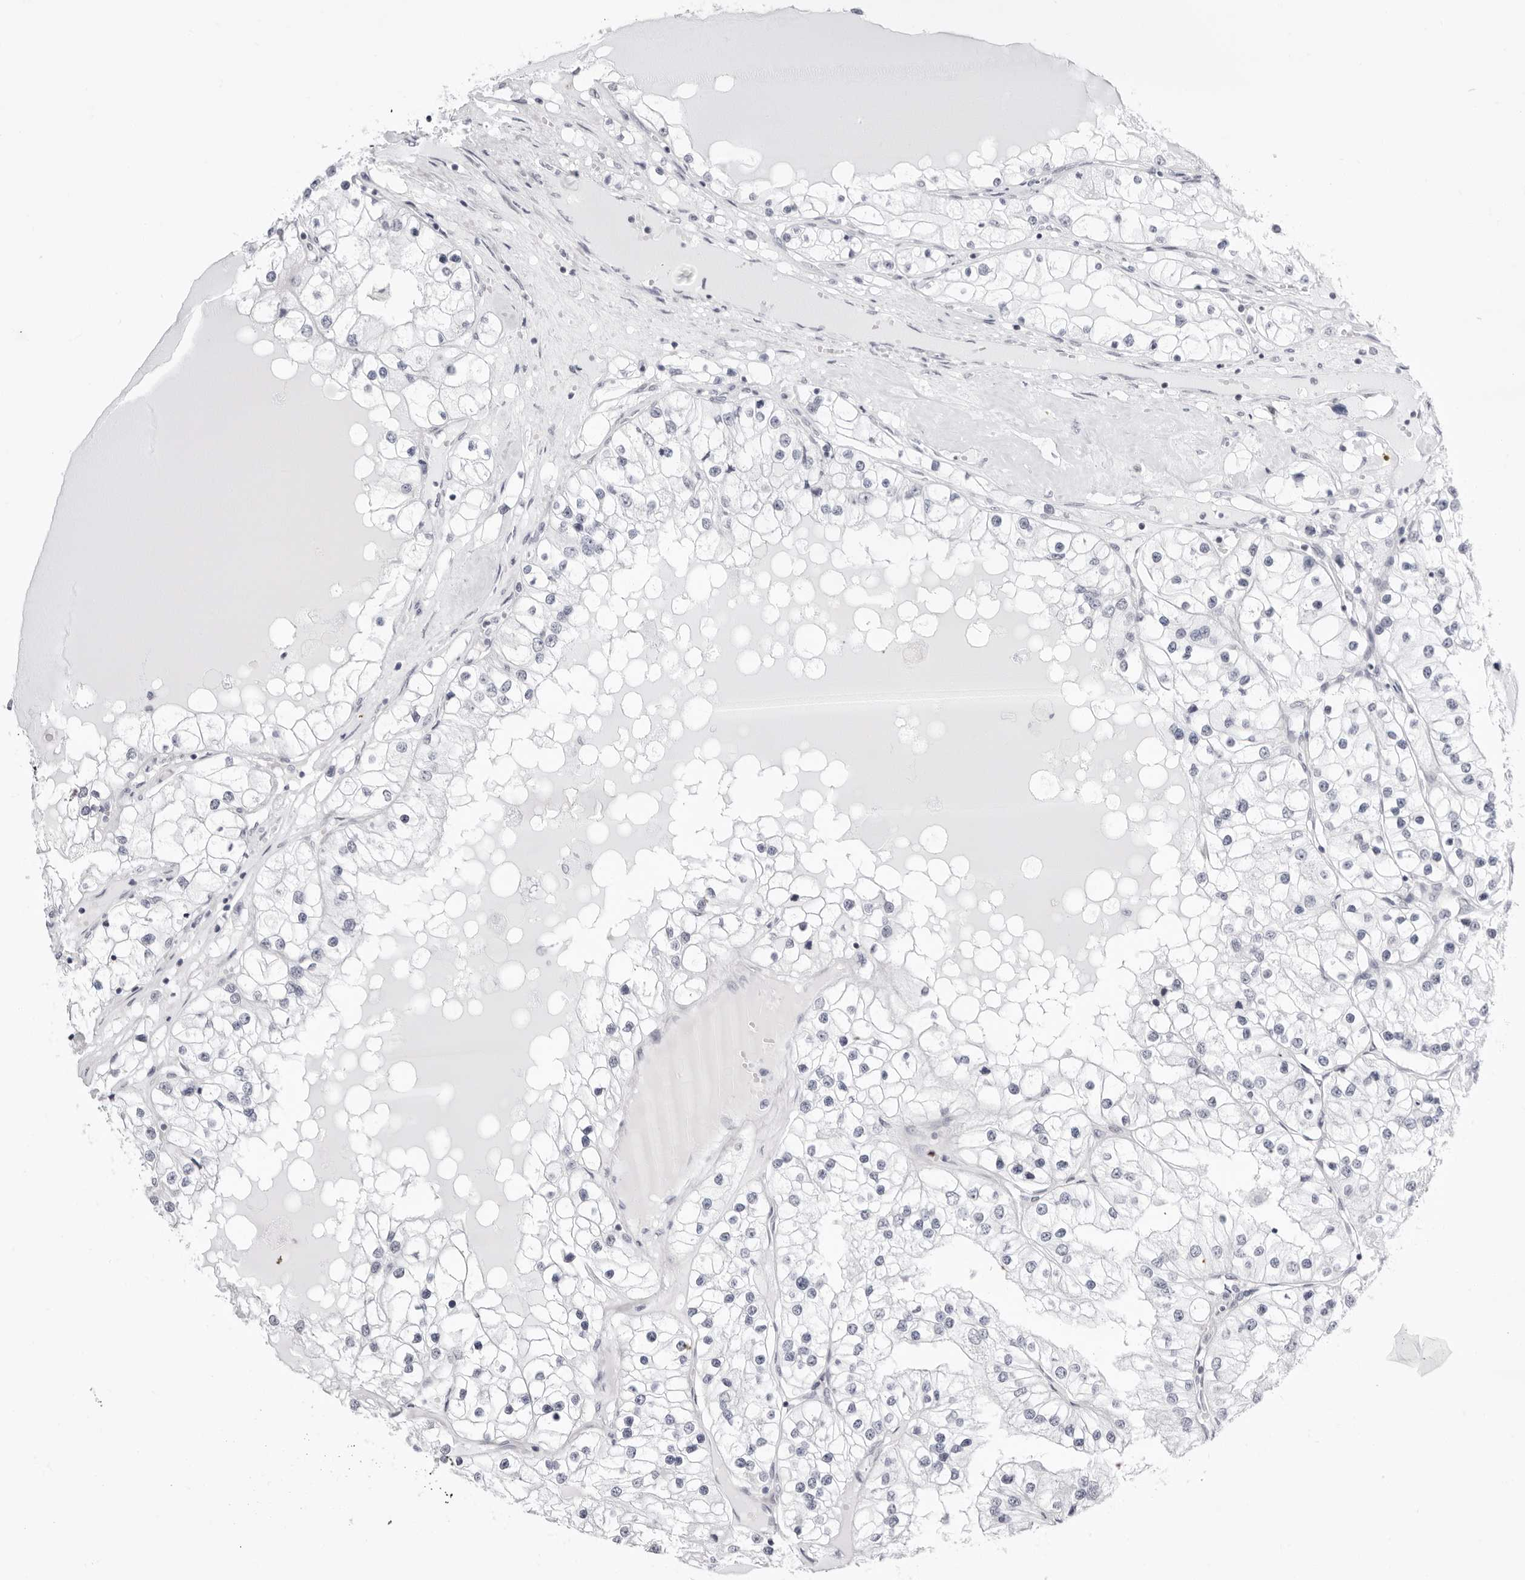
{"staining": {"intensity": "negative", "quantity": "none", "location": "none"}, "tissue": "renal cancer", "cell_type": "Tumor cells", "image_type": "cancer", "snomed": [{"axis": "morphology", "description": "Adenocarcinoma, NOS"}, {"axis": "topography", "description": "Kidney"}], "caption": "Renal cancer was stained to show a protein in brown. There is no significant positivity in tumor cells. The staining is performed using DAB (3,3'-diaminobenzidine) brown chromogen with nuclei counter-stained in using hematoxylin.", "gene": "PPP2R5C", "patient": {"sex": "male", "age": 68}}